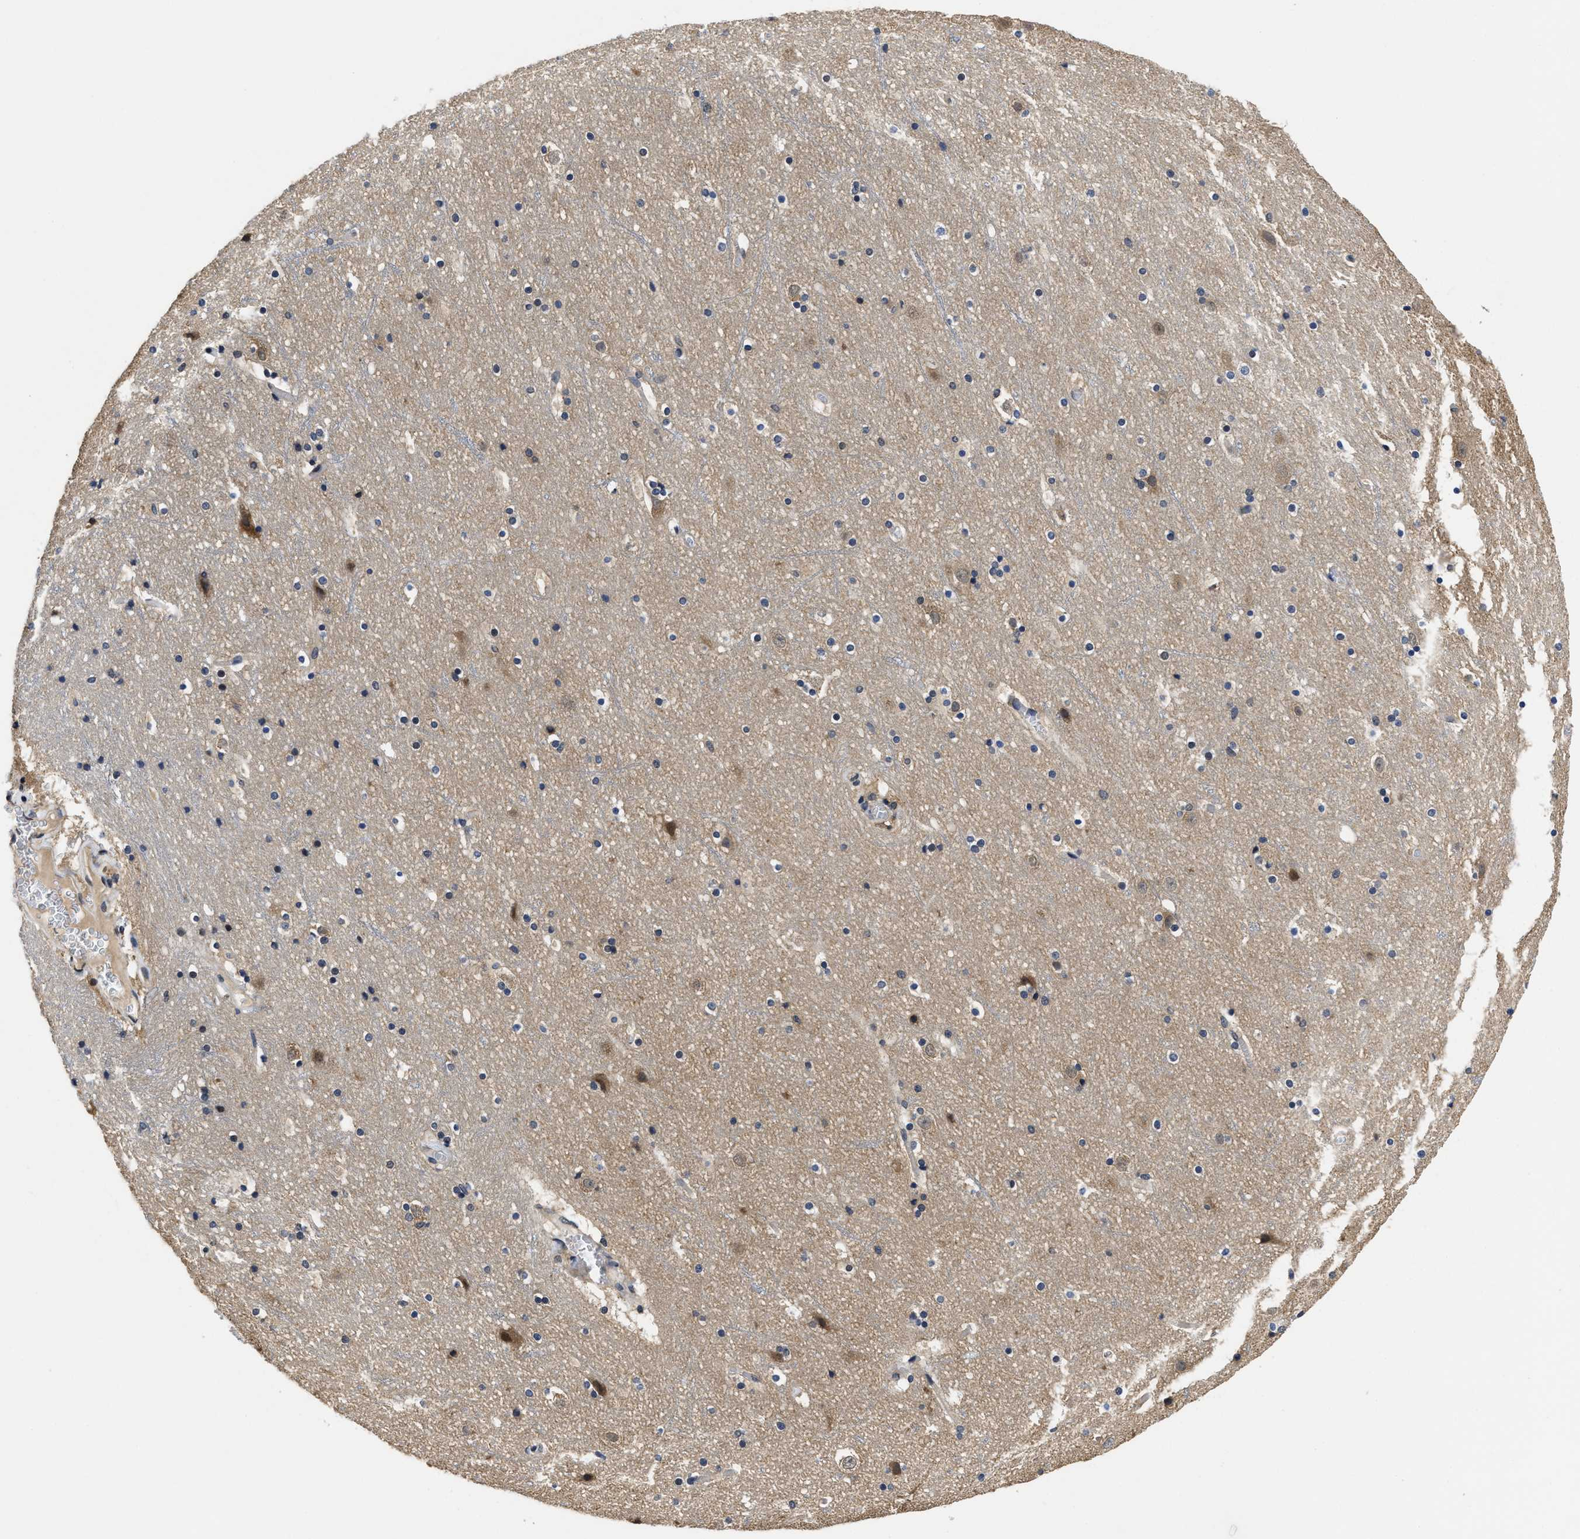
{"staining": {"intensity": "weak", "quantity": ">75%", "location": "cytoplasmic/membranous"}, "tissue": "cerebral cortex", "cell_type": "Endothelial cells", "image_type": "normal", "snomed": [{"axis": "morphology", "description": "Normal tissue, NOS"}, {"axis": "topography", "description": "Cerebral cortex"}], "caption": "This is a photomicrograph of immunohistochemistry staining of normal cerebral cortex, which shows weak expression in the cytoplasmic/membranous of endothelial cells.", "gene": "MCOLN2", "patient": {"sex": "male", "age": 45}}